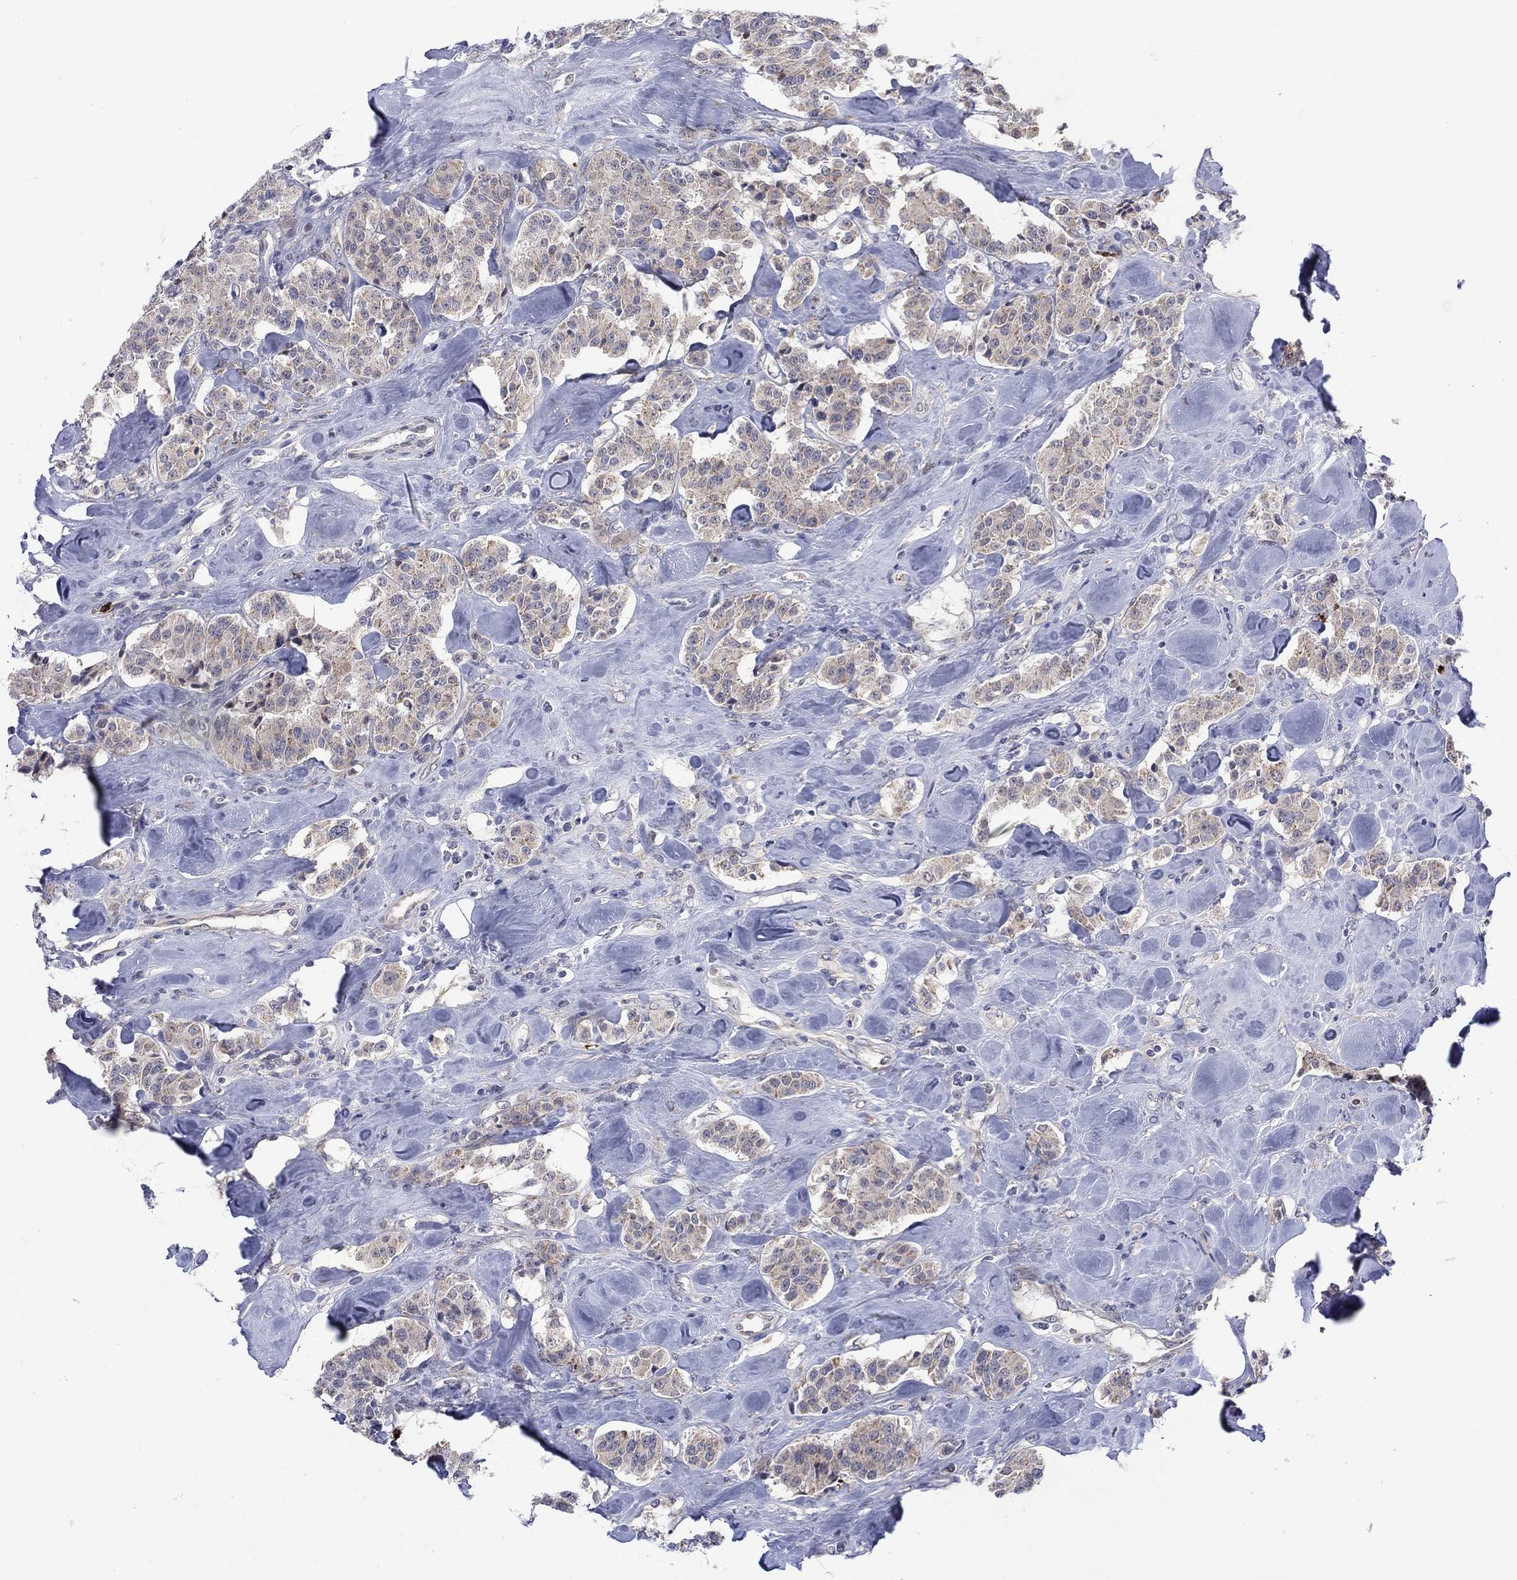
{"staining": {"intensity": "weak", "quantity": "25%-75%", "location": "cytoplasmic/membranous"}, "tissue": "carcinoid", "cell_type": "Tumor cells", "image_type": "cancer", "snomed": [{"axis": "morphology", "description": "Carcinoid, malignant, NOS"}, {"axis": "topography", "description": "Pancreas"}], "caption": "Brown immunohistochemical staining in human malignant carcinoid demonstrates weak cytoplasmic/membranous expression in approximately 25%-75% of tumor cells. The protein is shown in brown color, while the nuclei are stained blue.", "gene": "MTRFR", "patient": {"sex": "male", "age": 41}}